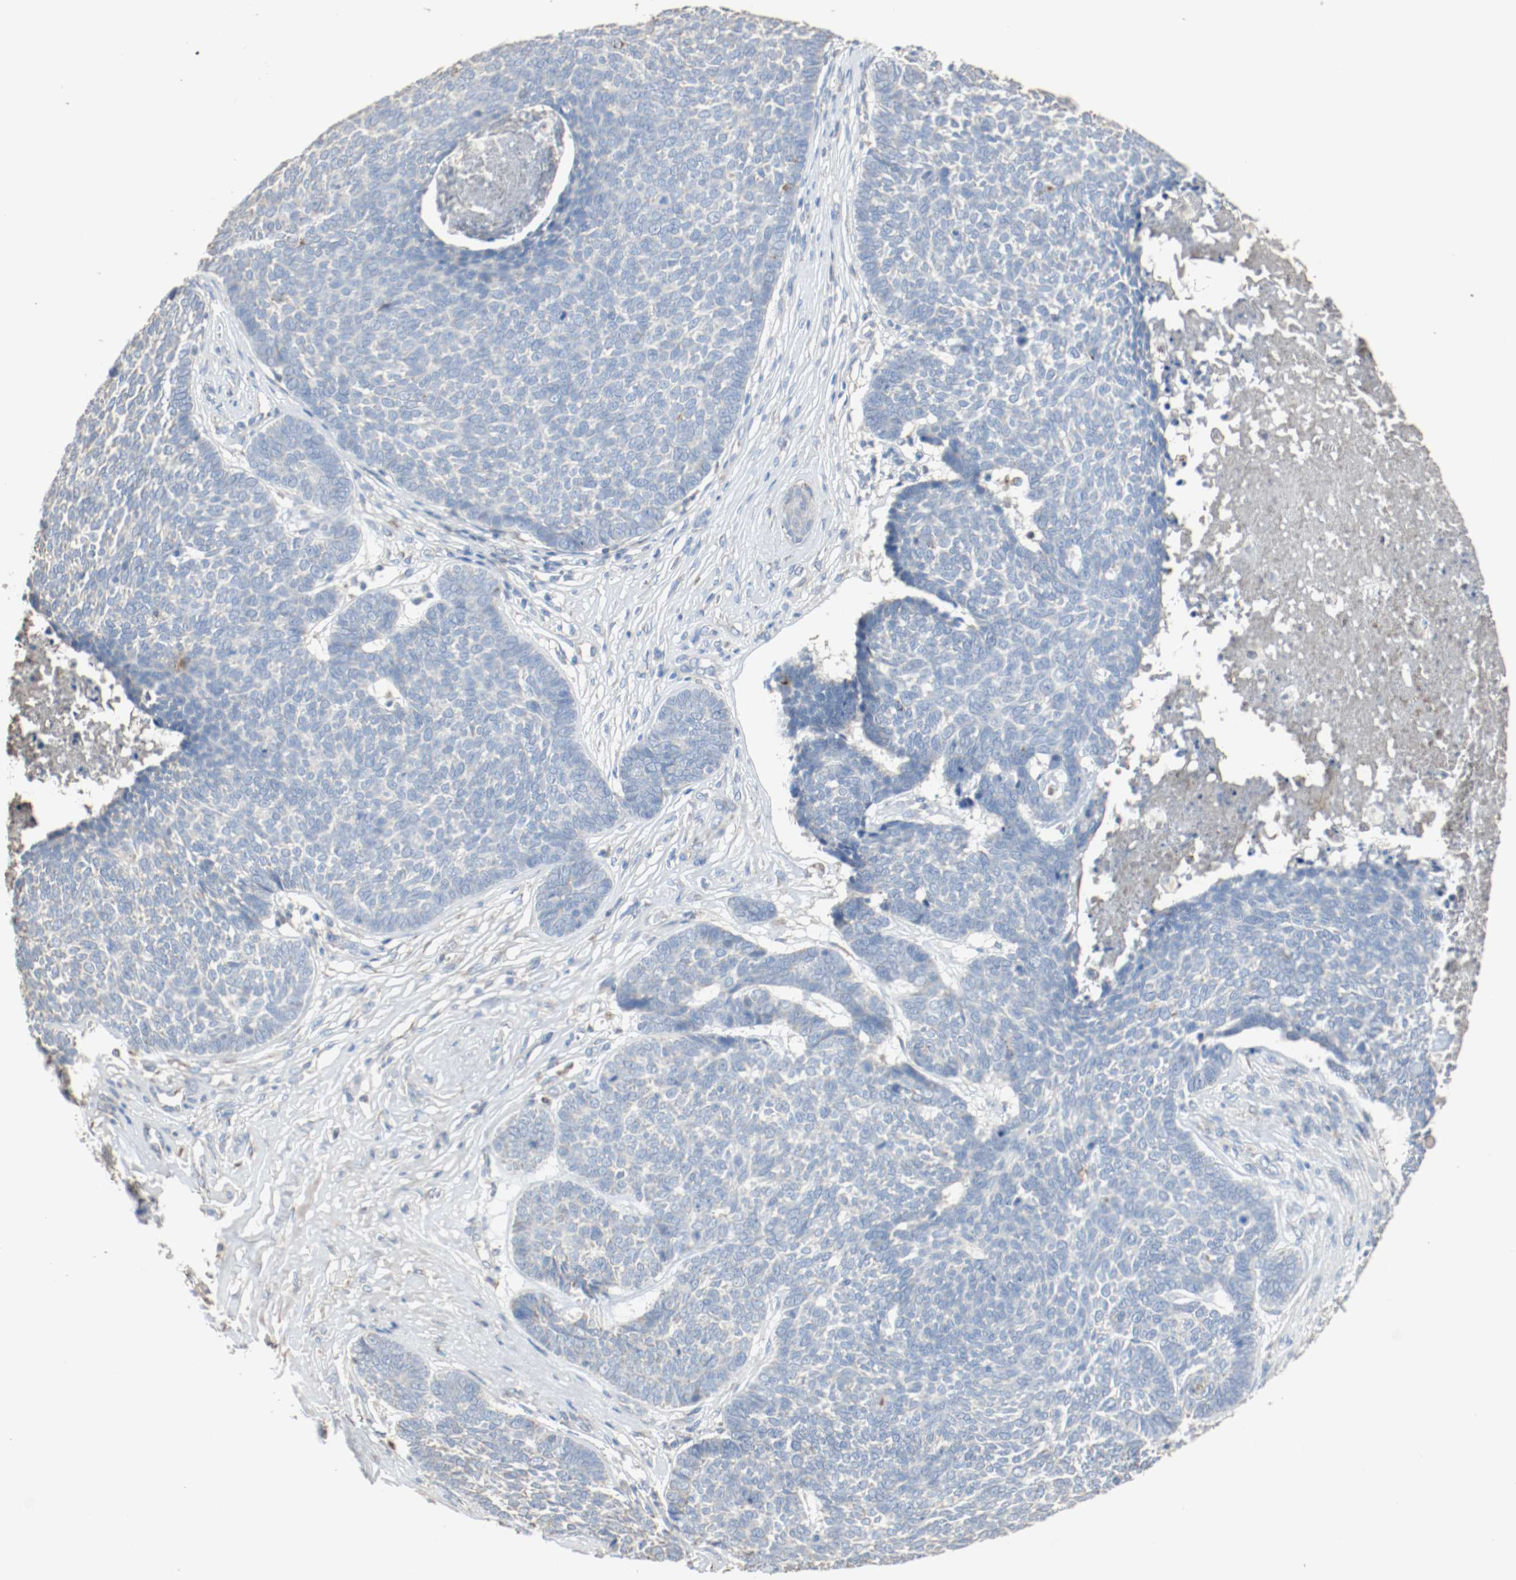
{"staining": {"intensity": "weak", "quantity": "25%-75%", "location": "cytoplasmic/membranous"}, "tissue": "skin cancer", "cell_type": "Tumor cells", "image_type": "cancer", "snomed": [{"axis": "morphology", "description": "Basal cell carcinoma"}, {"axis": "topography", "description": "Skin"}], "caption": "Immunohistochemical staining of basal cell carcinoma (skin) shows low levels of weak cytoplasmic/membranous protein positivity in about 25%-75% of tumor cells.", "gene": "ALDH4A1", "patient": {"sex": "male", "age": 84}}